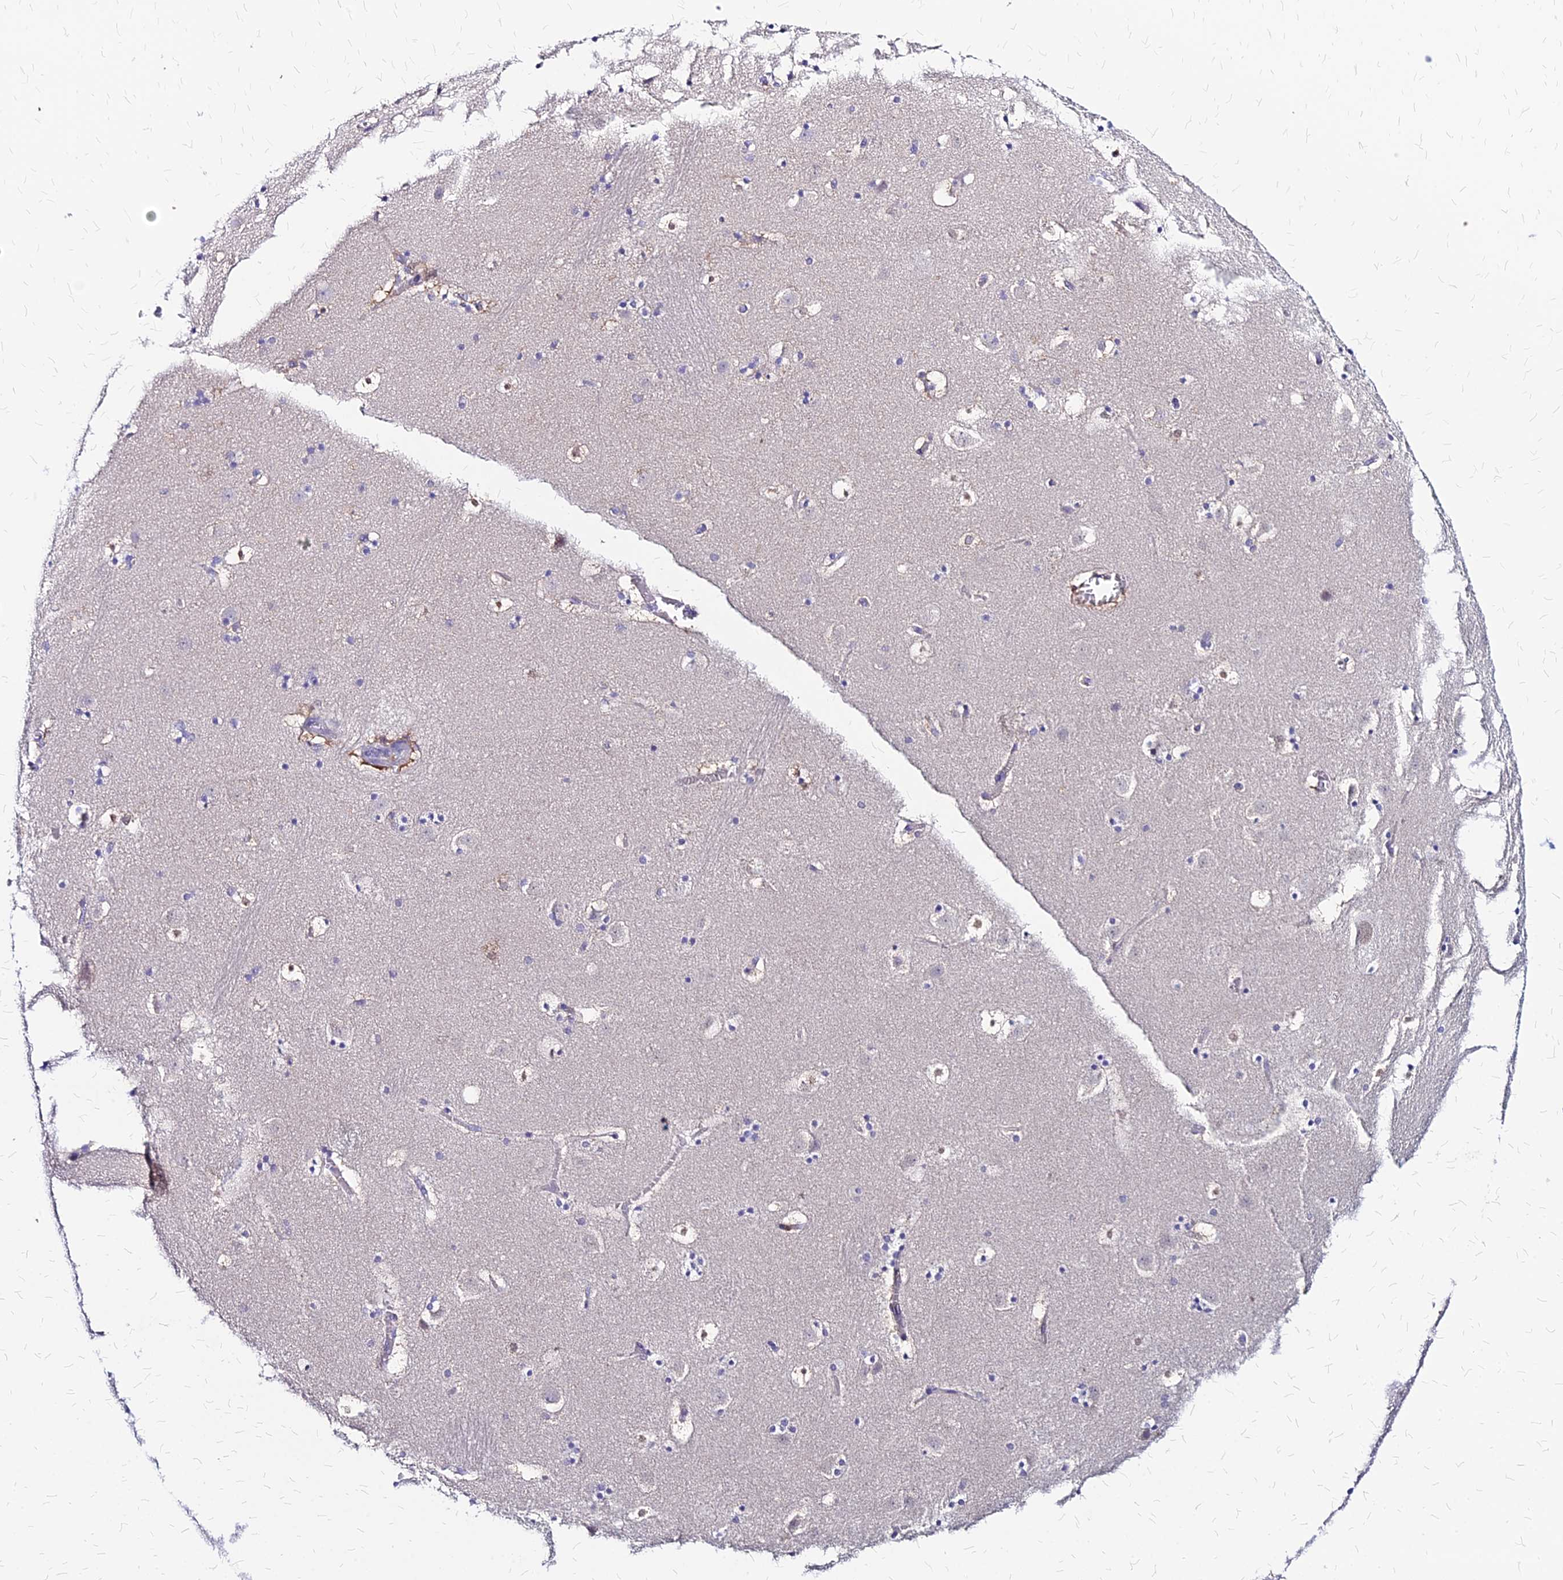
{"staining": {"intensity": "negative", "quantity": "none", "location": "none"}, "tissue": "caudate", "cell_type": "Glial cells", "image_type": "normal", "snomed": [{"axis": "morphology", "description": "Normal tissue, NOS"}, {"axis": "topography", "description": "Lateral ventricle wall"}], "caption": "This photomicrograph is of benign caudate stained with immunohistochemistry to label a protein in brown with the nuclei are counter-stained blue. There is no staining in glial cells.", "gene": "ACSM6", "patient": {"sex": "male", "age": 45}}